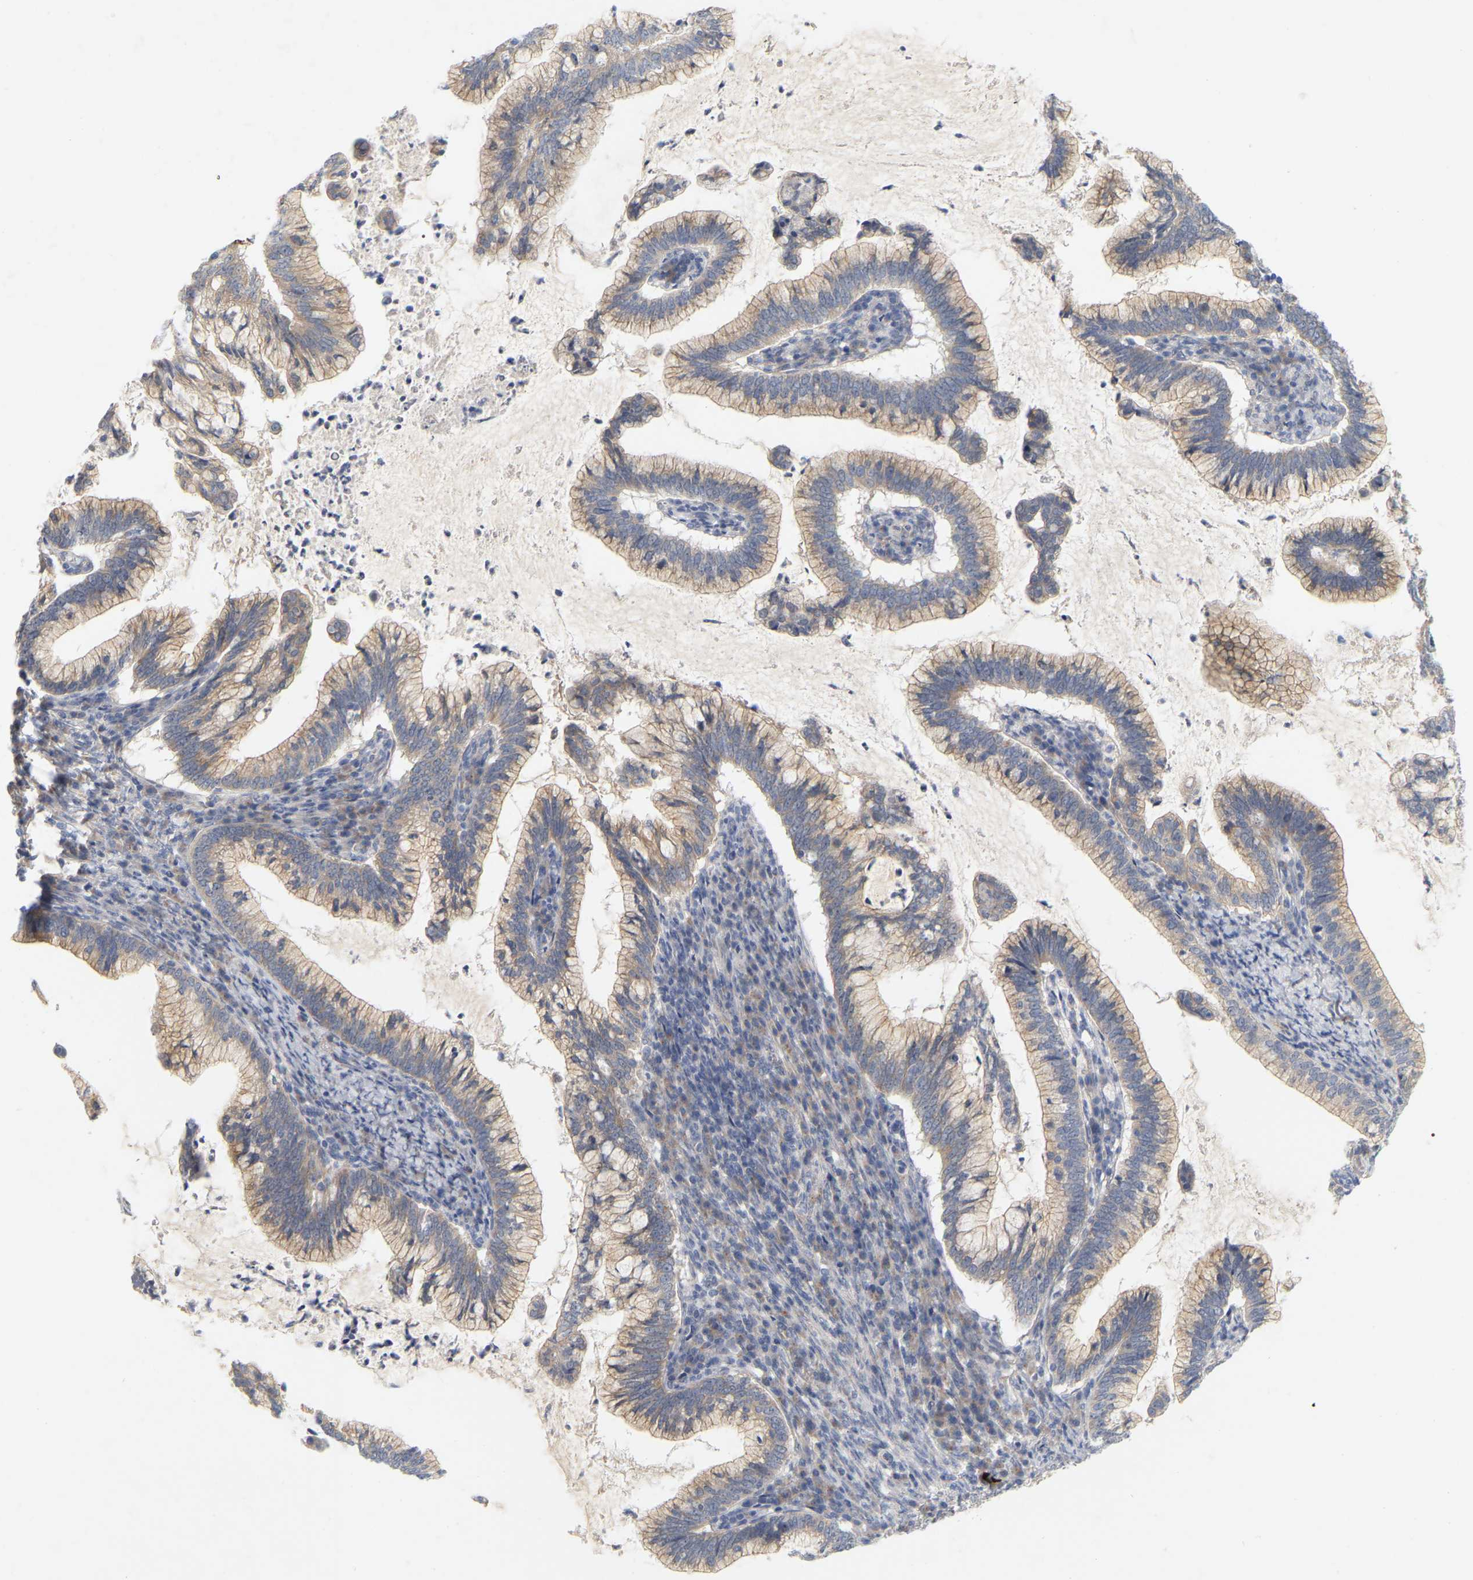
{"staining": {"intensity": "weak", "quantity": ">75%", "location": "cytoplasmic/membranous"}, "tissue": "cervical cancer", "cell_type": "Tumor cells", "image_type": "cancer", "snomed": [{"axis": "morphology", "description": "Adenocarcinoma, NOS"}, {"axis": "topography", "description": "Cervix"}], "caption": "An immunohistochemistry photomicrograph of tumor tissue is shown. Protein staining in brown labels weak cytoplasmic/membranous positivity in adenocarcinoma (cervical) within tumor cells.", "gene": "MINDY4", "patient": {"sex": "female", "age": 36}}